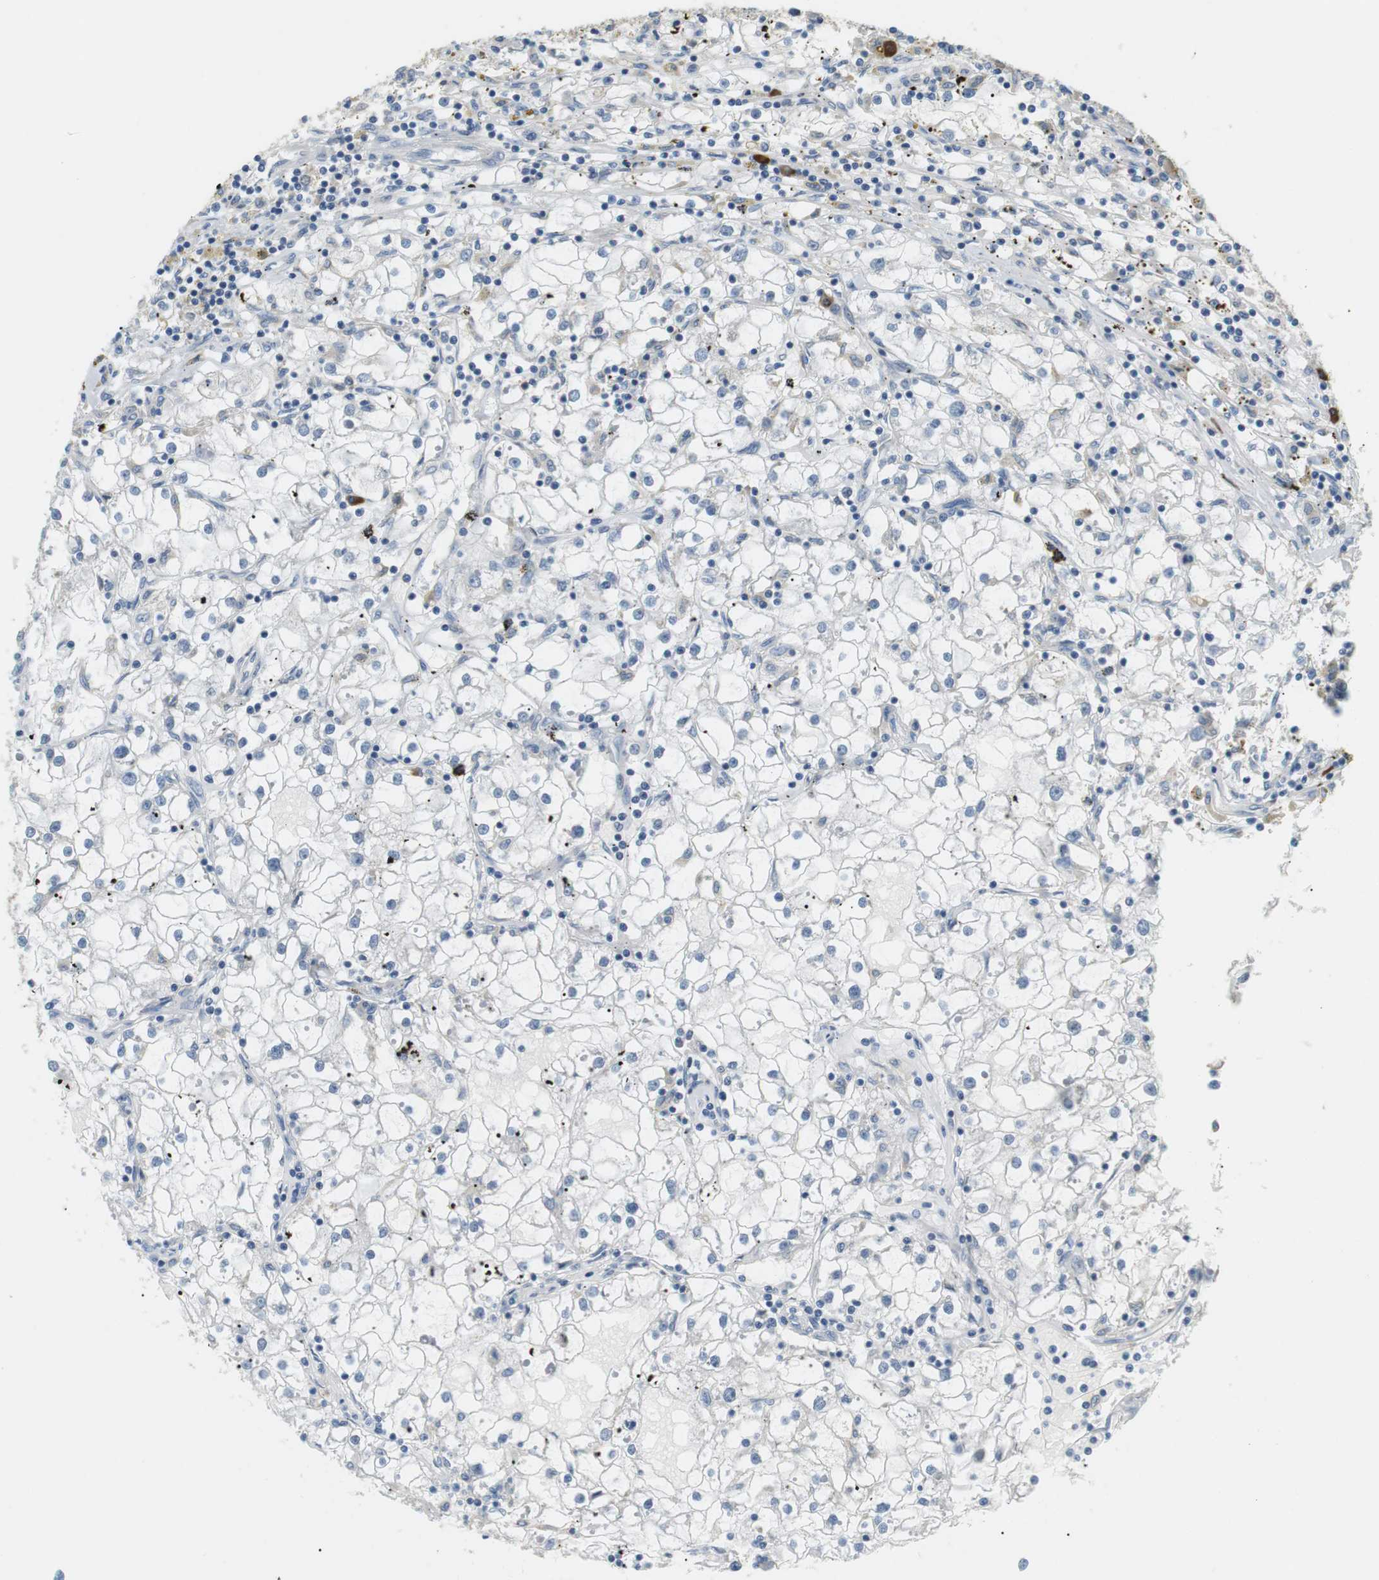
{"staining": {"intensity": "negative", "quantity": "none", "location": "none"}, "tissue": "renal cancer", "cell_type": "Tumor cells", "image_type": "cancer", "snomed": [{"axis": "morphology", "description": "Adenocarcinoma, NOS"}, {"axis": "topography", "description": "Kidney"}], "caption": "An IHC histopathology image of renal cancer is shown. There is no staining in tumor cells of renal cancer. The staining is performed using DAB brown chromogen with nuclei counter-stained in using hematoxylin.", "gene": "TMEM200A", "patient": {"sex": "male", "age": 56}}